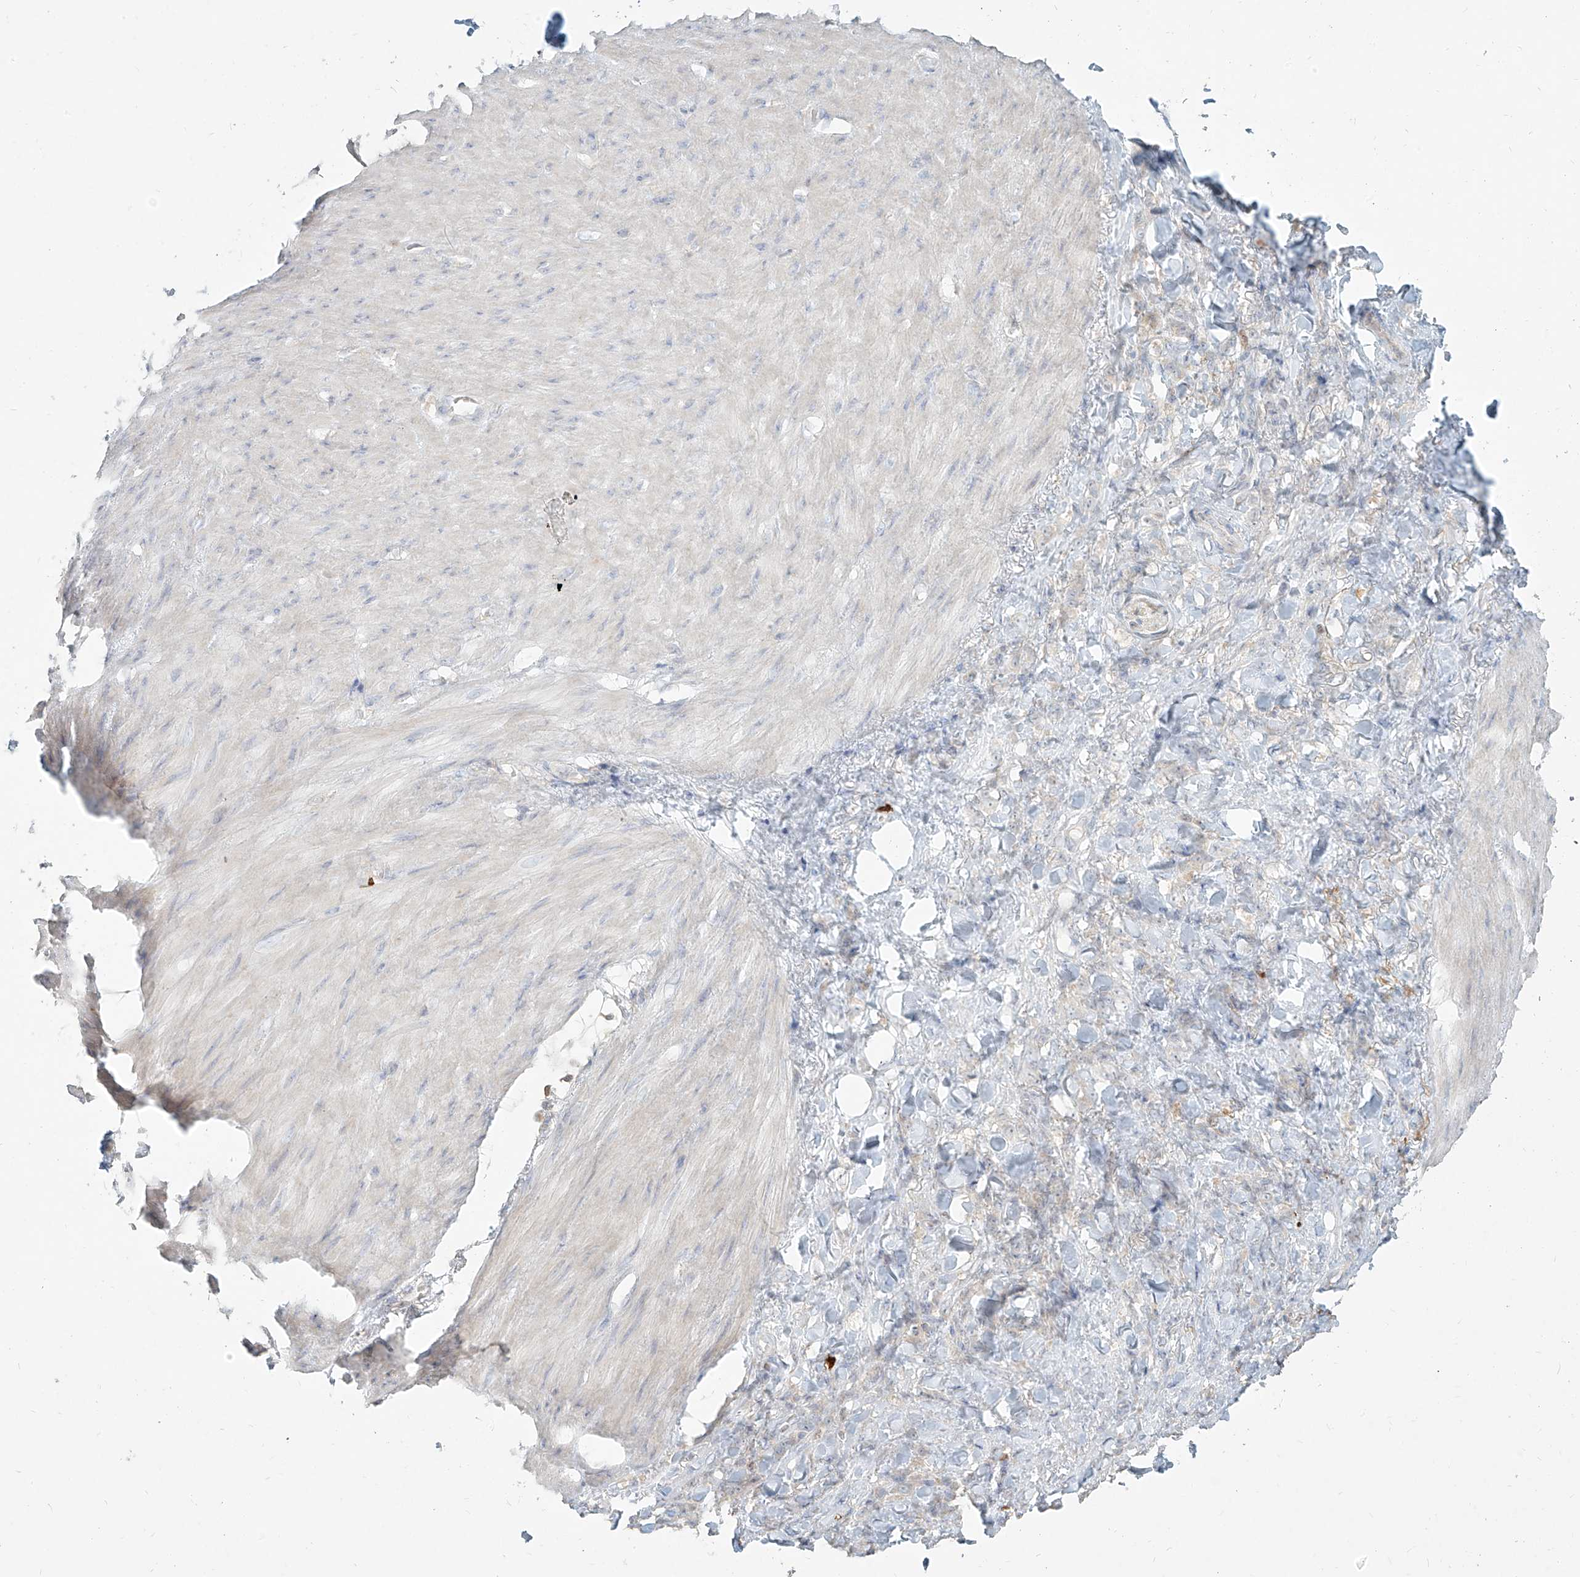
{"staining": {"intensity": "negative", "quantity": "none", "location": "none"}, "tissue": "stomach cancer", "cell_type": "Tumor cells", "image_type": "cancer", "snomed": [{"axis": "morphology", "description": "Normal tissue, NOS"}, {"axis": "morphology", "description": "Adenocarcinoma, NOS"}, {"axis": "topography", "description": "Stomach"}], "caption": "The histopathology image reveals no significant staining in tumor cells of stomach adenocarcinoma.", "gene": "PGD", "patient": {"sex": "male", "age": 82}}